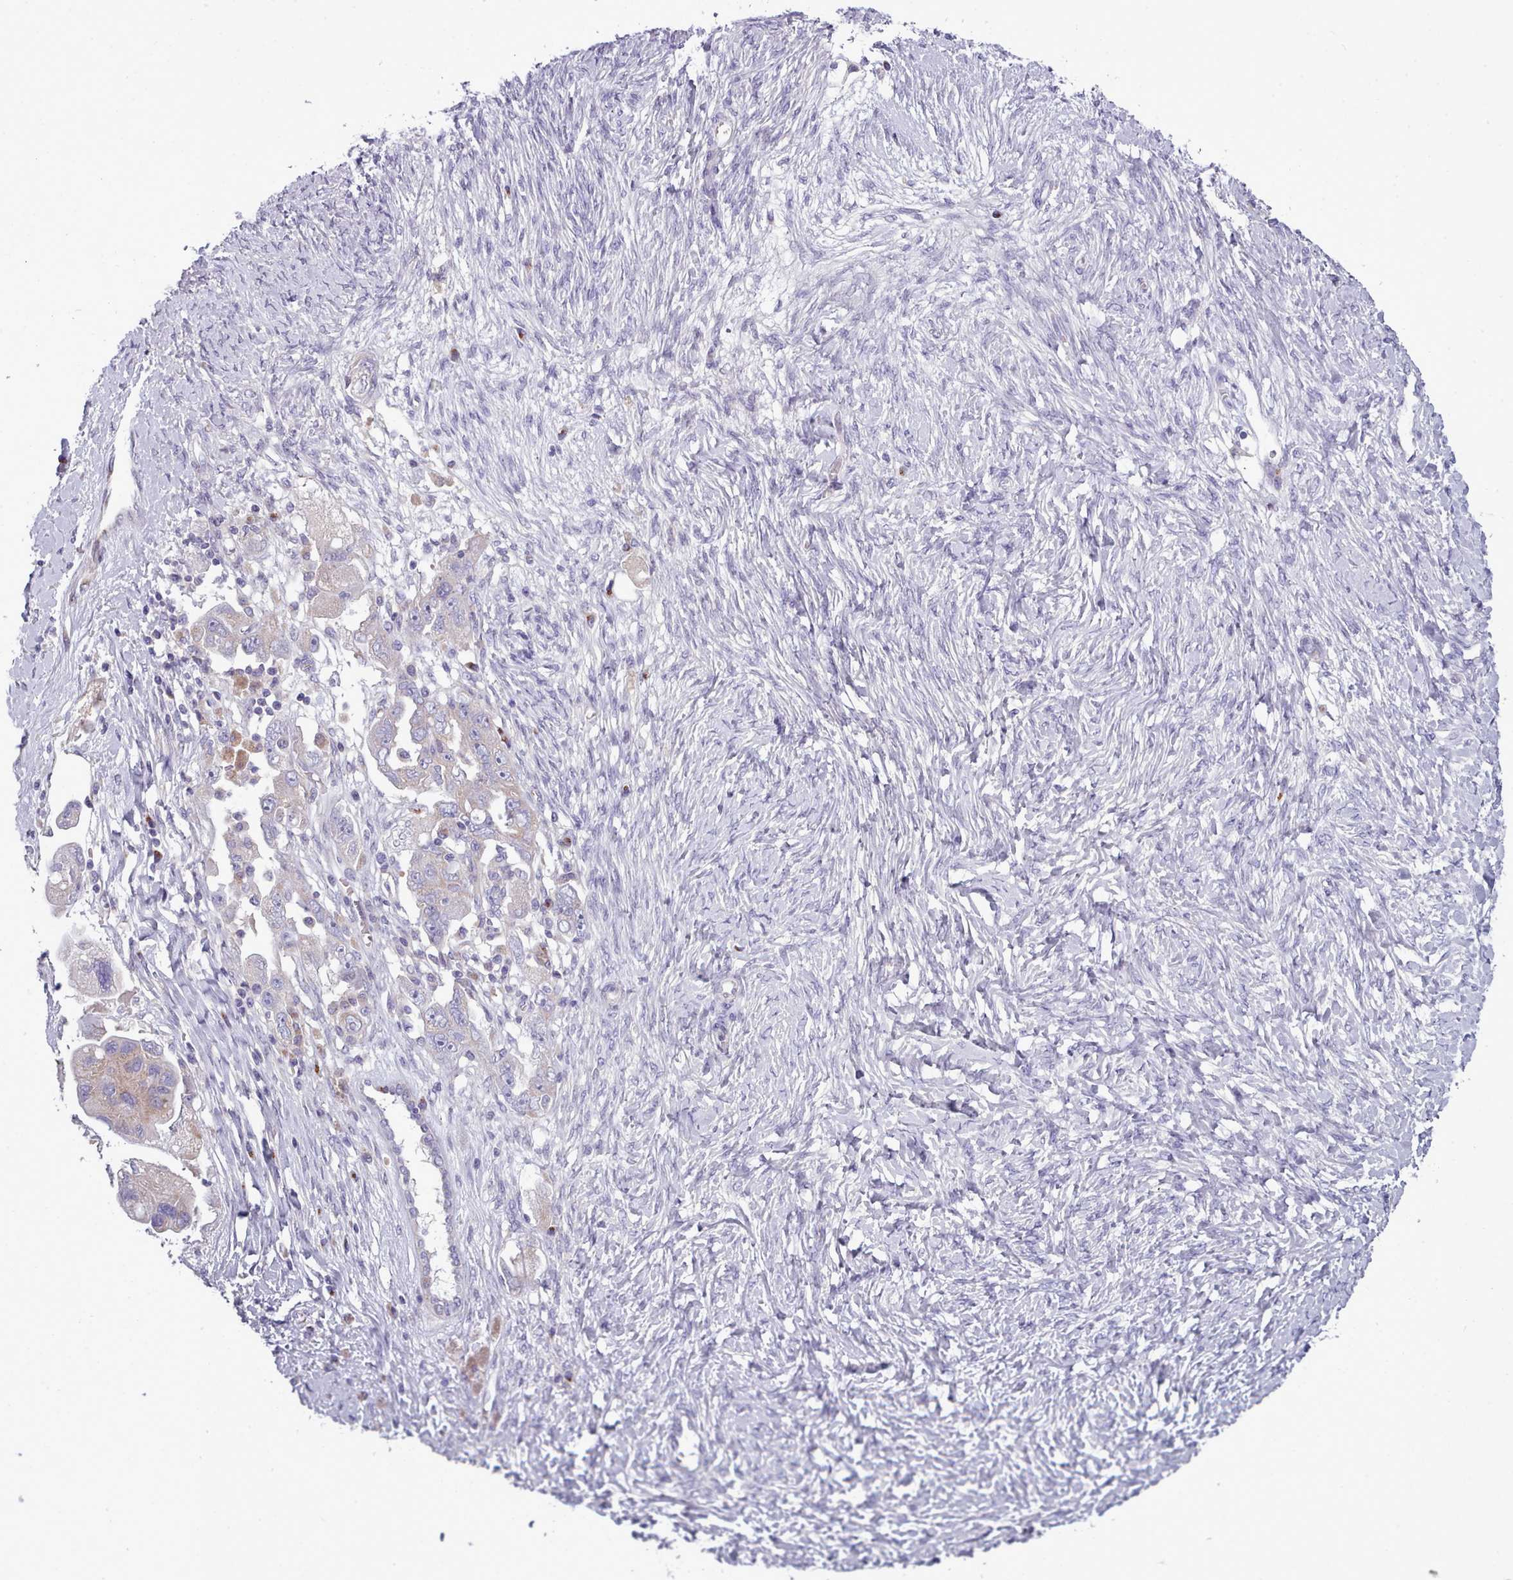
{"staining": {"intensity": "weak", "quantity": "<25%", "location": "cytoplasmic/membranous"}, "tissue": "ovarian cancer", "cell_type": "Tumor cells", "image_type": "cancer", "snomed": [{"axis": "morphology", "description": "Carcinoma, NOS"}, {"axis": "morphology", "description": "Cystadenocarcinoma, serous, NOS"}, {"axis": "topography", "description": "Ovary"}], "caption": "This is a histopathology image of immunohistochemistry staining of ovarian cancer (serous cystadenocarcinoma), which shows no positivity in tumor cells.", "gene": "MYRFL", "patient": {"sex": "female", "age": 69}}